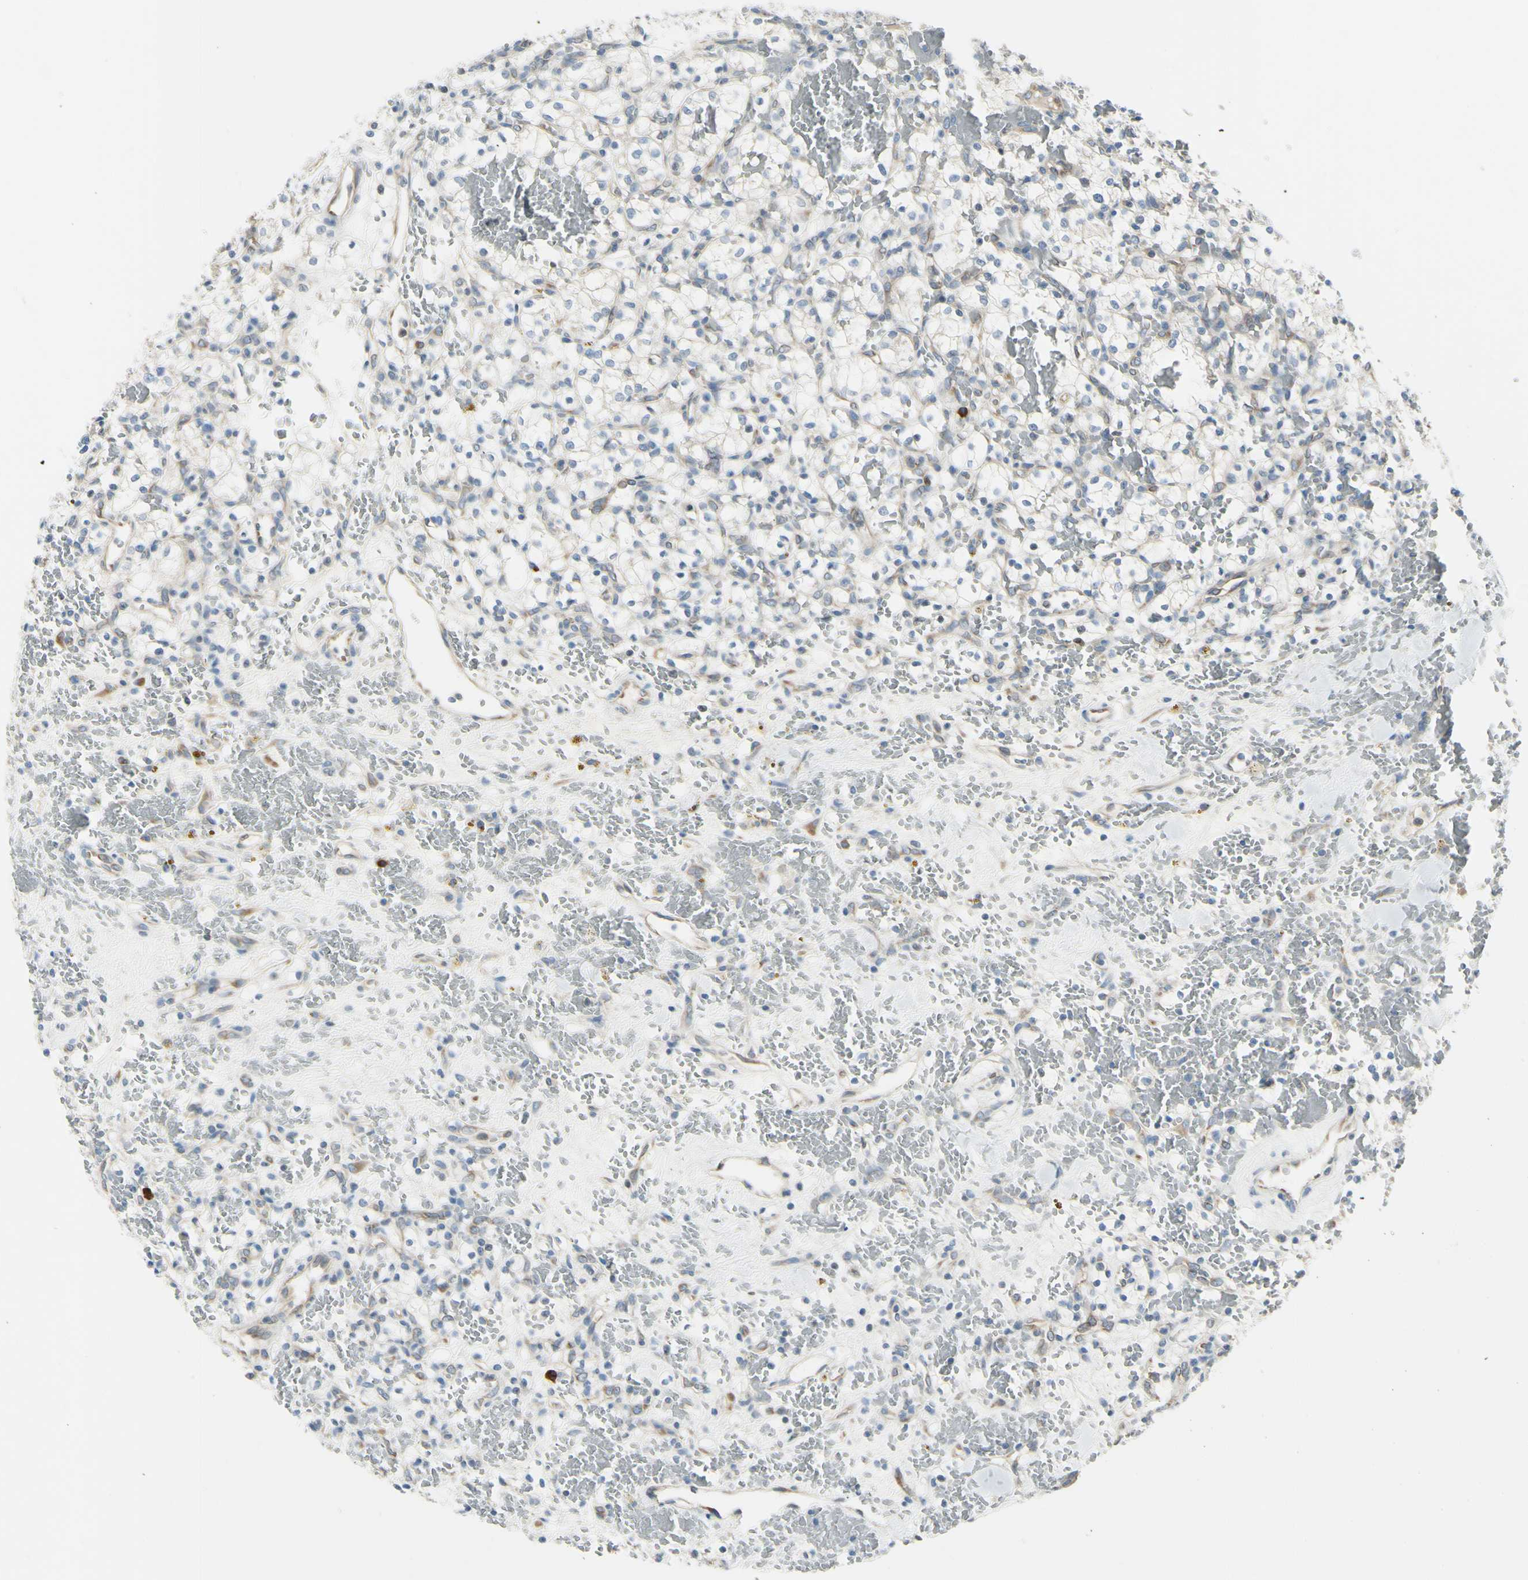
{"staining": {"intensity": "negative", "quantity": "none", "location": "none"}, "tissue": "renal cancer", "cell_type": "Tumor cells", "image_type": "cancer", "snomed": [{"axis": "morphology", "description": "Adenocarcinoma, NOS"}, {"axis": "topography", "description": "Kidney"}], "caption": "A micrograph of human renal cancer is negative for staining in tumor cells. Brightfield microscopy of immunohistochemistry (IHC) stained with DAB (3,3'-diaminobenzidine) (brown) and hematoxylin (blue), captured at high magnification.", "gene": "SELENOS", "patient": {"sex": "female", "age": 60}}